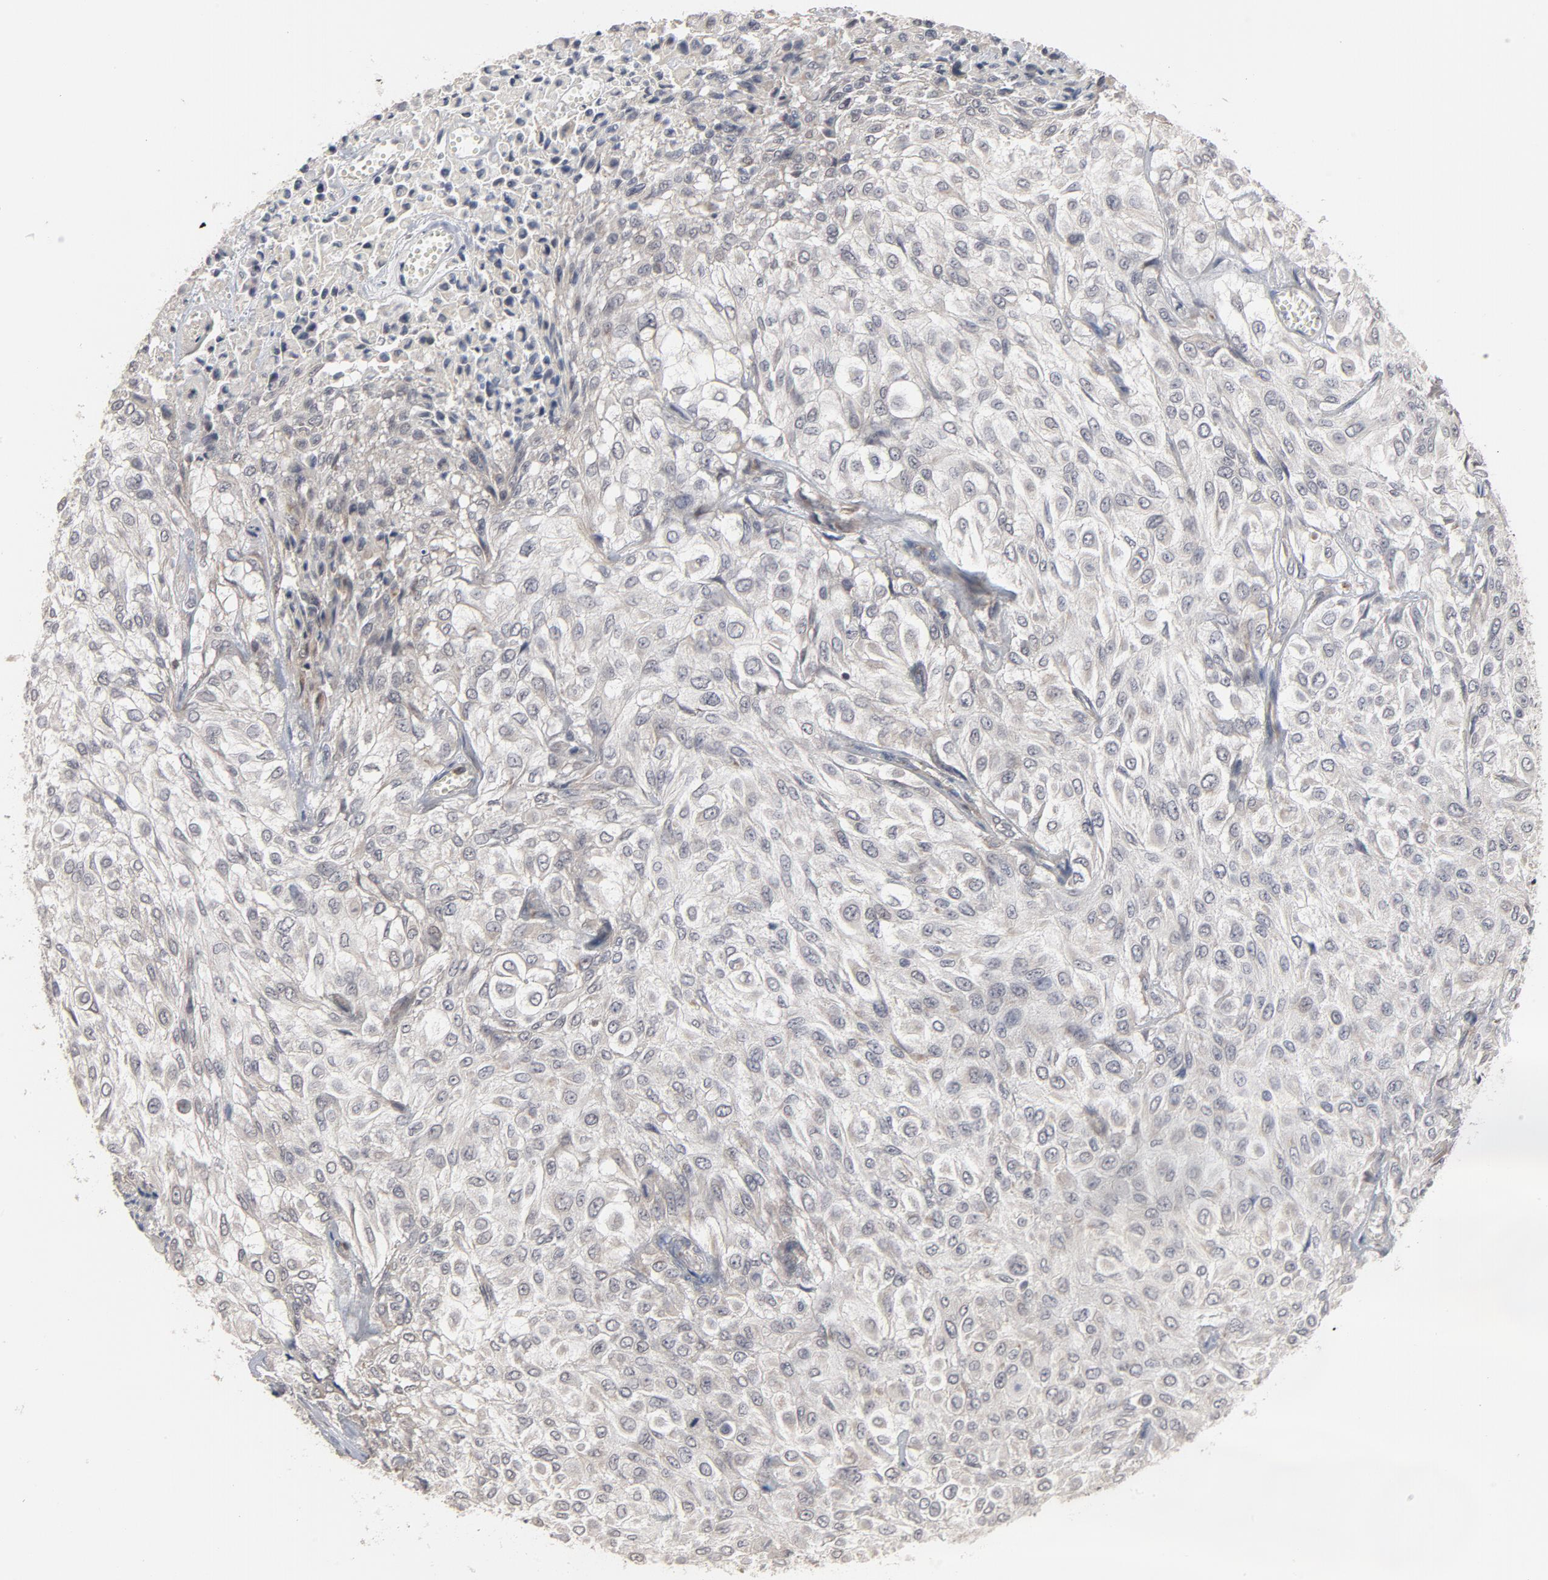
{"staining": {"intensity": "negative", "quantity": "none", "location": "none"}, "tissue": "urothelial cancer", "cell_type": "Tumor cells", "image_type": "cancer", "snomed": [{"axis": "morphology", "description": "Urothelial carcinoma, High grade"}, {"axis": "topography", "description": "Urinary bladder"}], "caption": "This is an immunohistochemistry photomicrograph of urothelial cancer. There is no expression in tumor cells.", "gene": "PPP1R1B", "patient": {"sex": "male", "age": 57}}